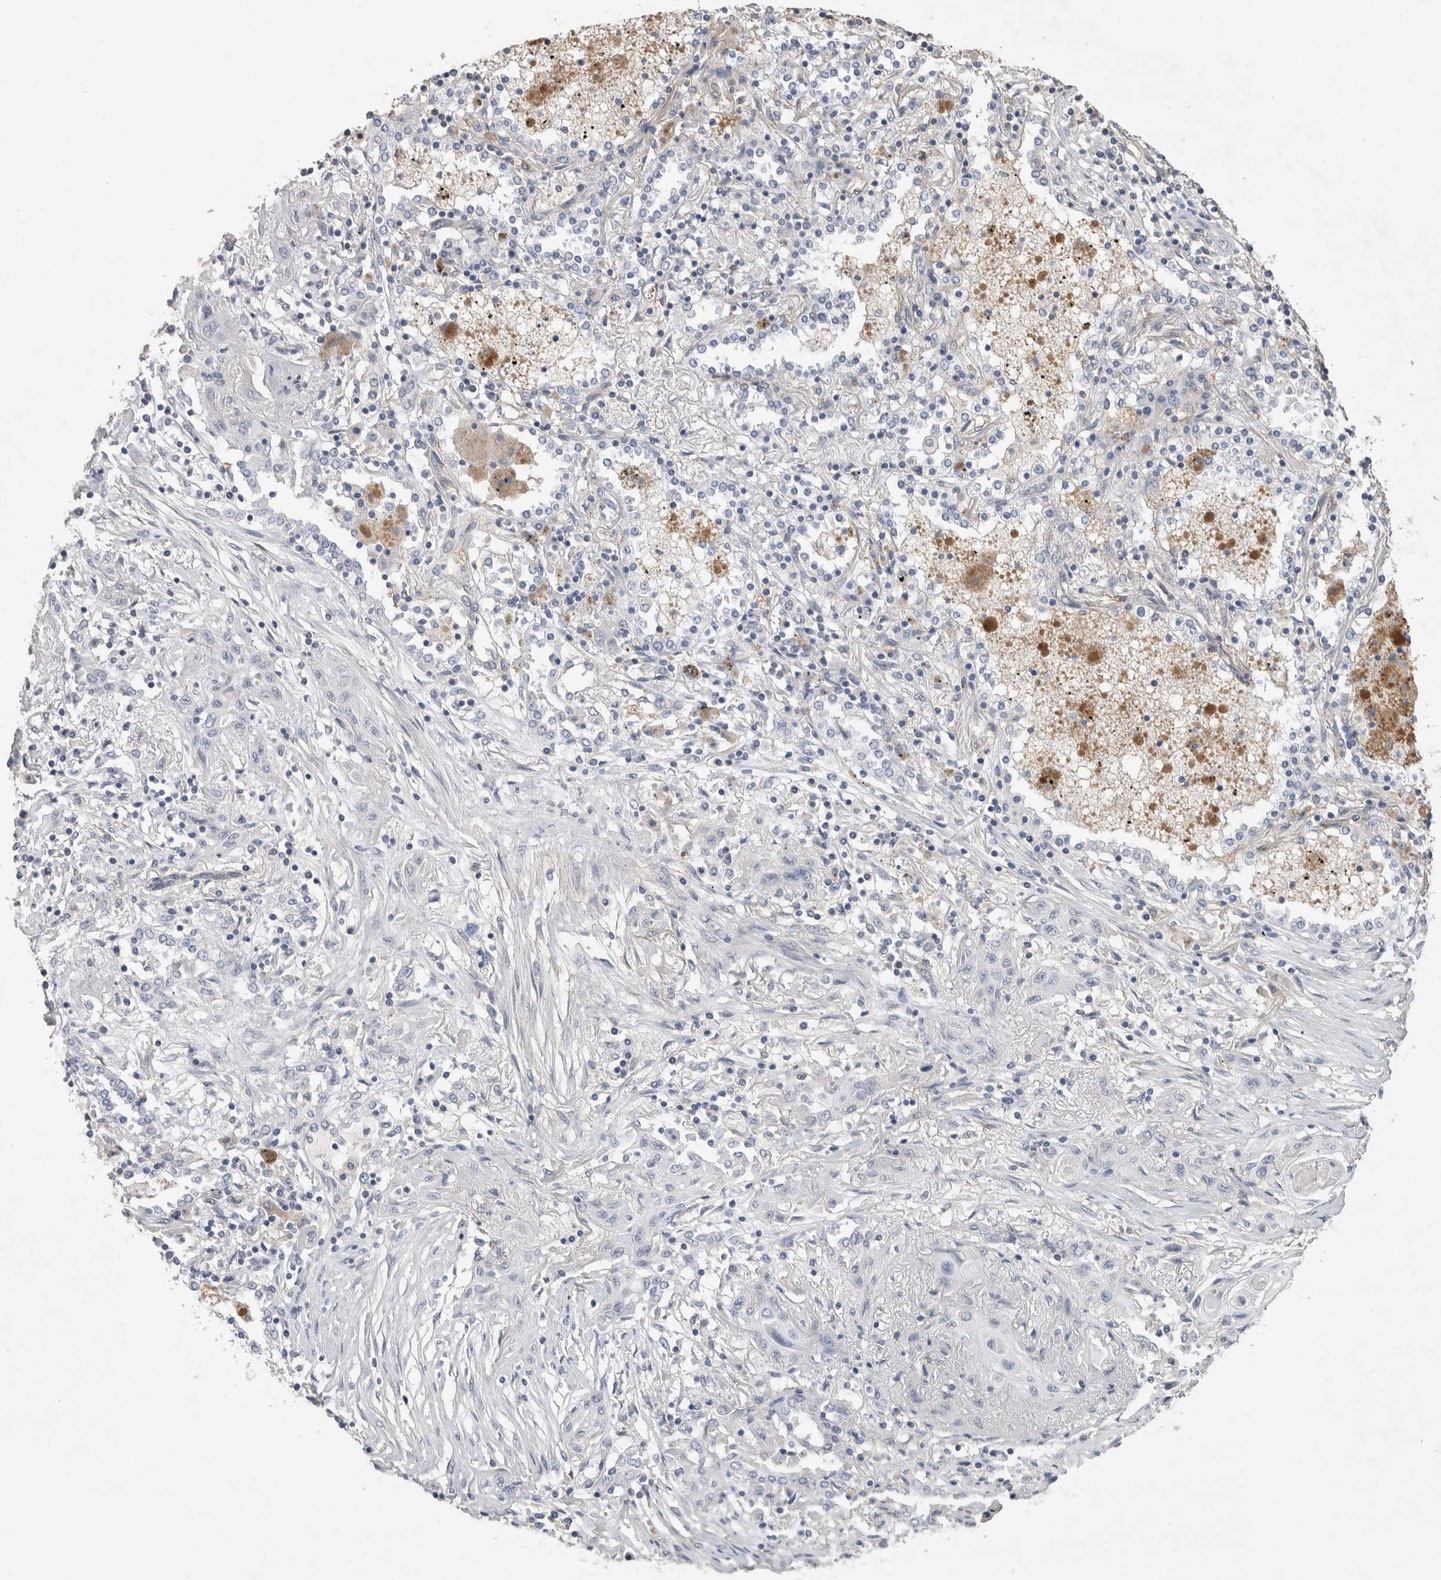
{"staining": {"intensity": "negative", "quantity": "none", "location": "none"}, "tissue": "lung cancer", "cell_type": "Tumor cells", "image_type": "cancer", "snomed": [{"axis": "morphology", "description": "Squamous cell carcinoma, NOS"}, {"axis": "topography", "description": "Lung"}], "caption": "DAB (3,3'-diaminobenzidine) immunohistochemical staining of human lung cancer shows no significant staining in tumor cells.", "gene": "GCNA", "patient": {"sex": "female", "age": 47}}